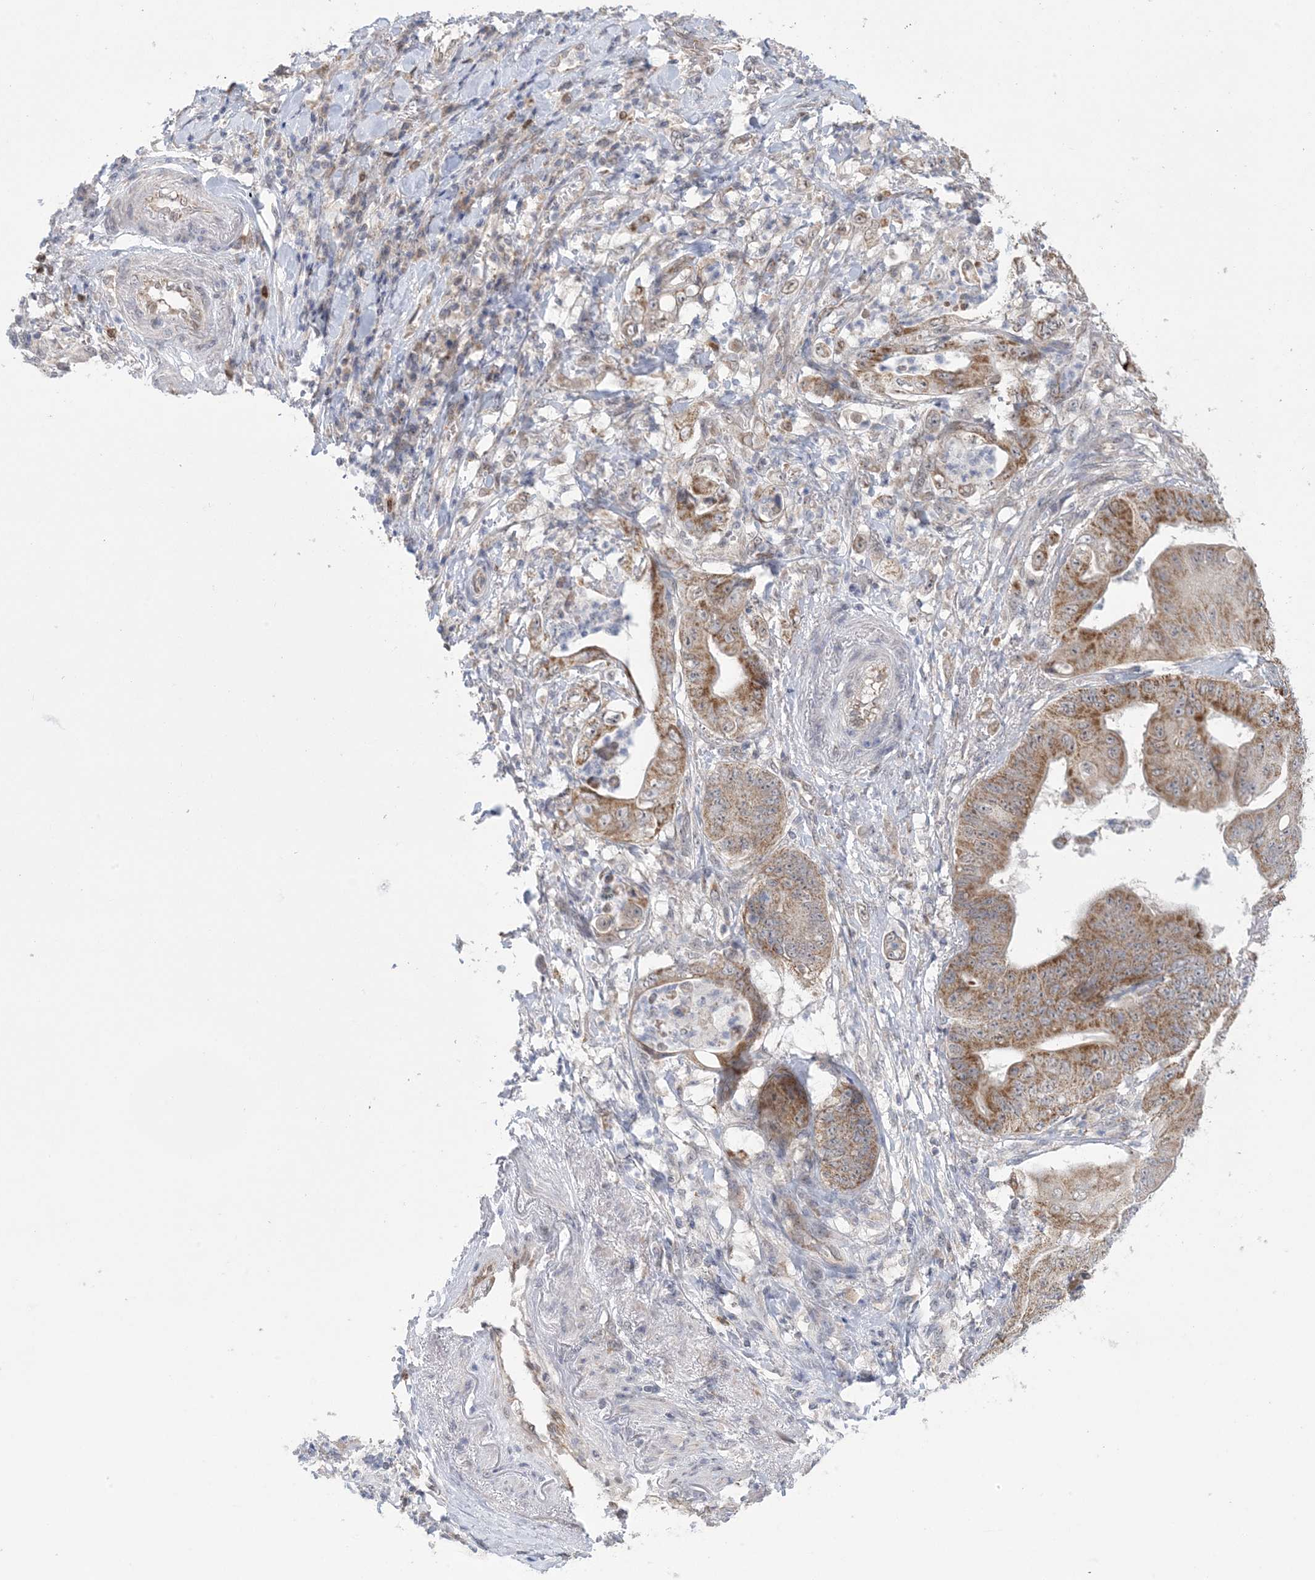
{"staining": {"intensity": "moderate", "quantity": ">75%", "location": "cytoplasmic/membranous"}, "tissue": "stomach cancer", "cell_type": "Tumor cells", "image_type": "cancer", "snomed": [{"axis": "morphology", "description": "Adenocarcinoma, NOS"}, {"axis": "topography", "description": "Stomach"}], "caption": "Brown immunohistochemical staining in stomach adenocarcinoma reveals moderate cytoplasmic/membranous staining in about >75% of tumor cells. The protein of interest is stained brown, and the nuclei are stained in blue (DAB IHC with brightfield microscopy, high magnification).", "gene": "TRMT10C", "patient": {"sex": "female", "age": 73}}